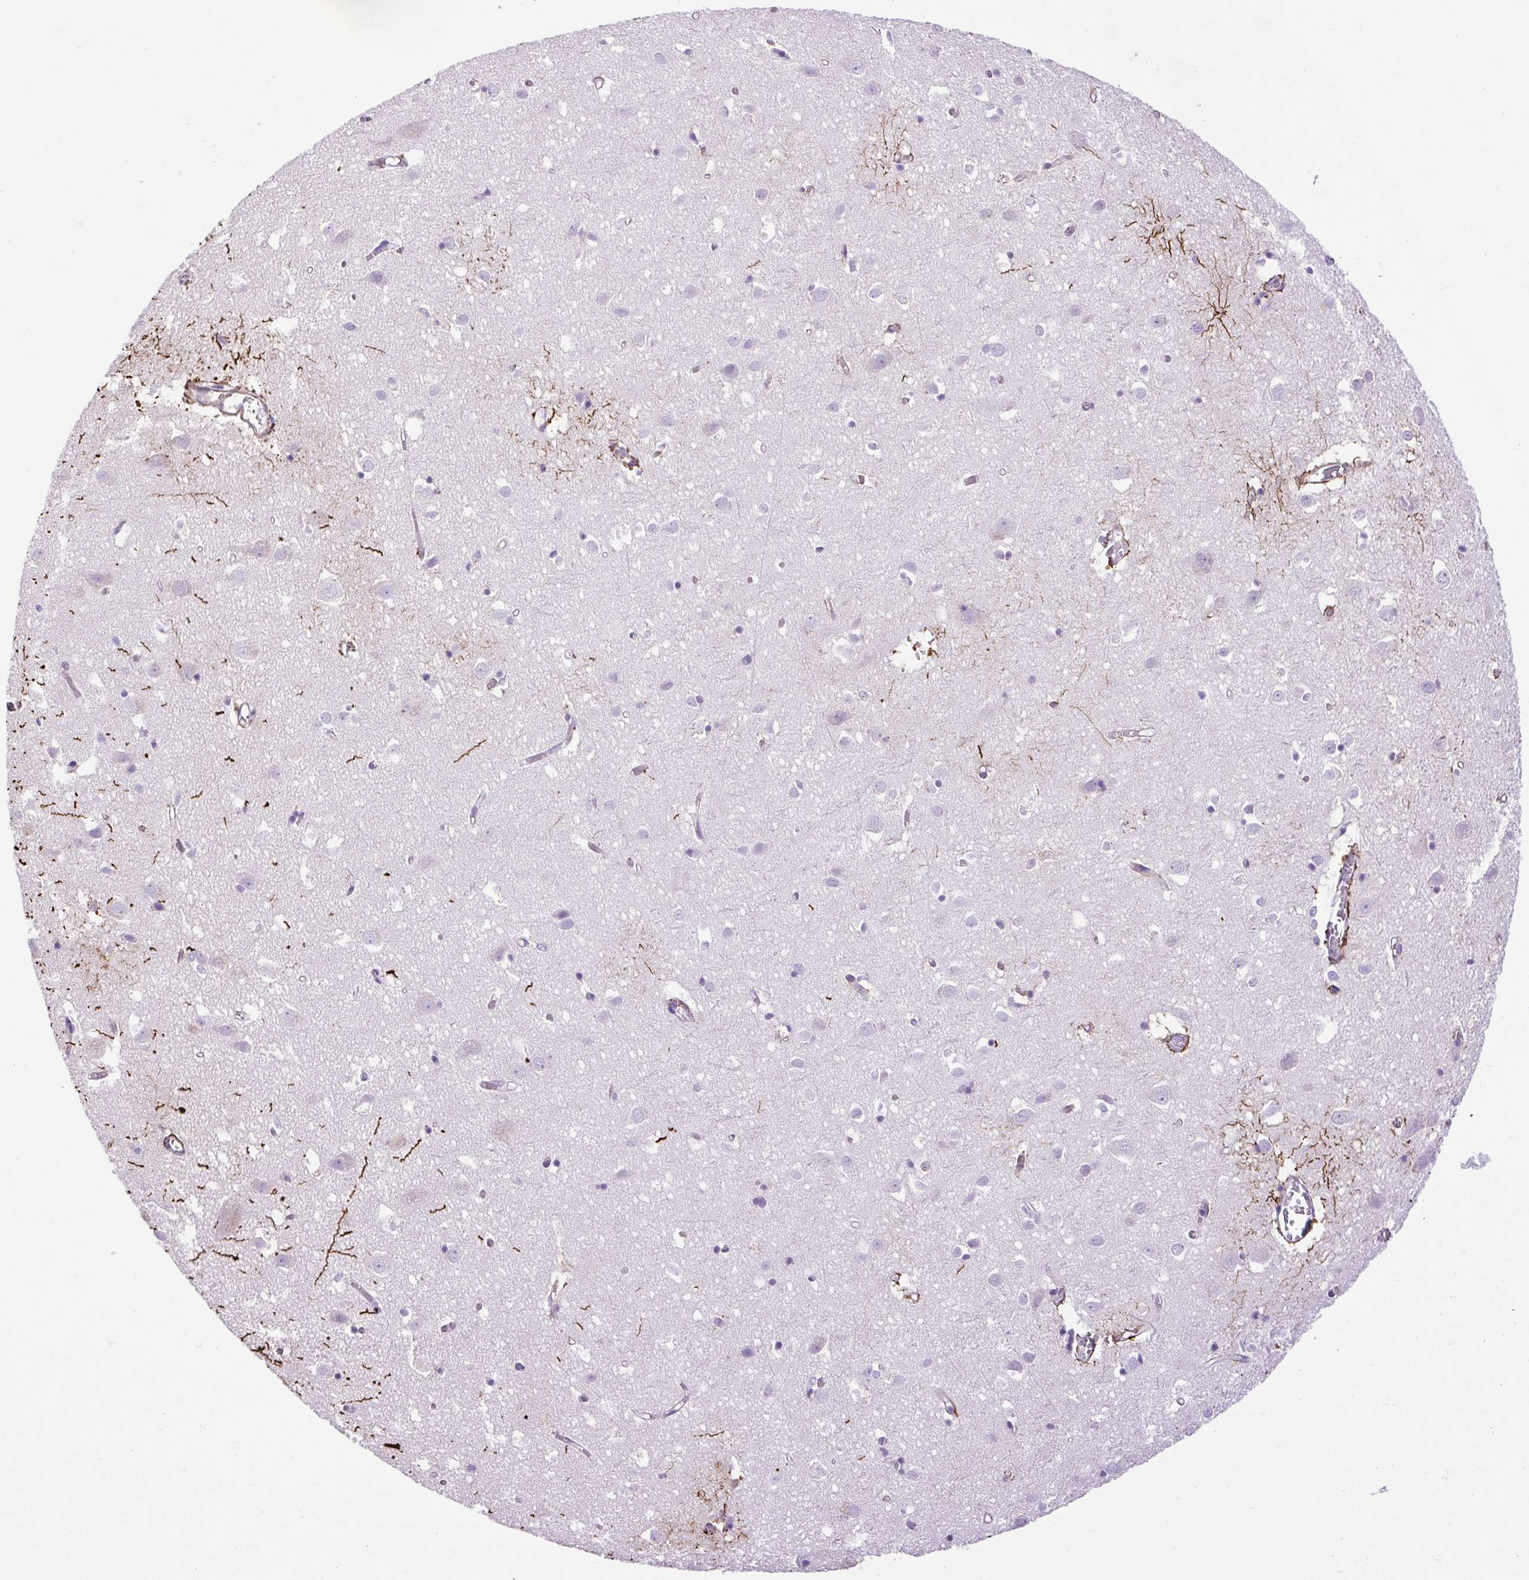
{"staining": {"intensity": "weak", "quantity": "<25%", "location": "cytoplasmic/membranous"}, "tissue": "cerebral cortex", "cell_type": "Endothelial cells", "image_type": "normal", "snomed": [{"axis": "morphology", "description": "Normal tissue, NOS"}, {"axis": "topography", "description": "Cerebral cortex"}], "caption": "Immunohistochemistry (IHC) of normal cerebral cortex displays no positivity in endothelial cells.", "gene": "VWA7", "patient": {"sex": "male", "age": 70}}